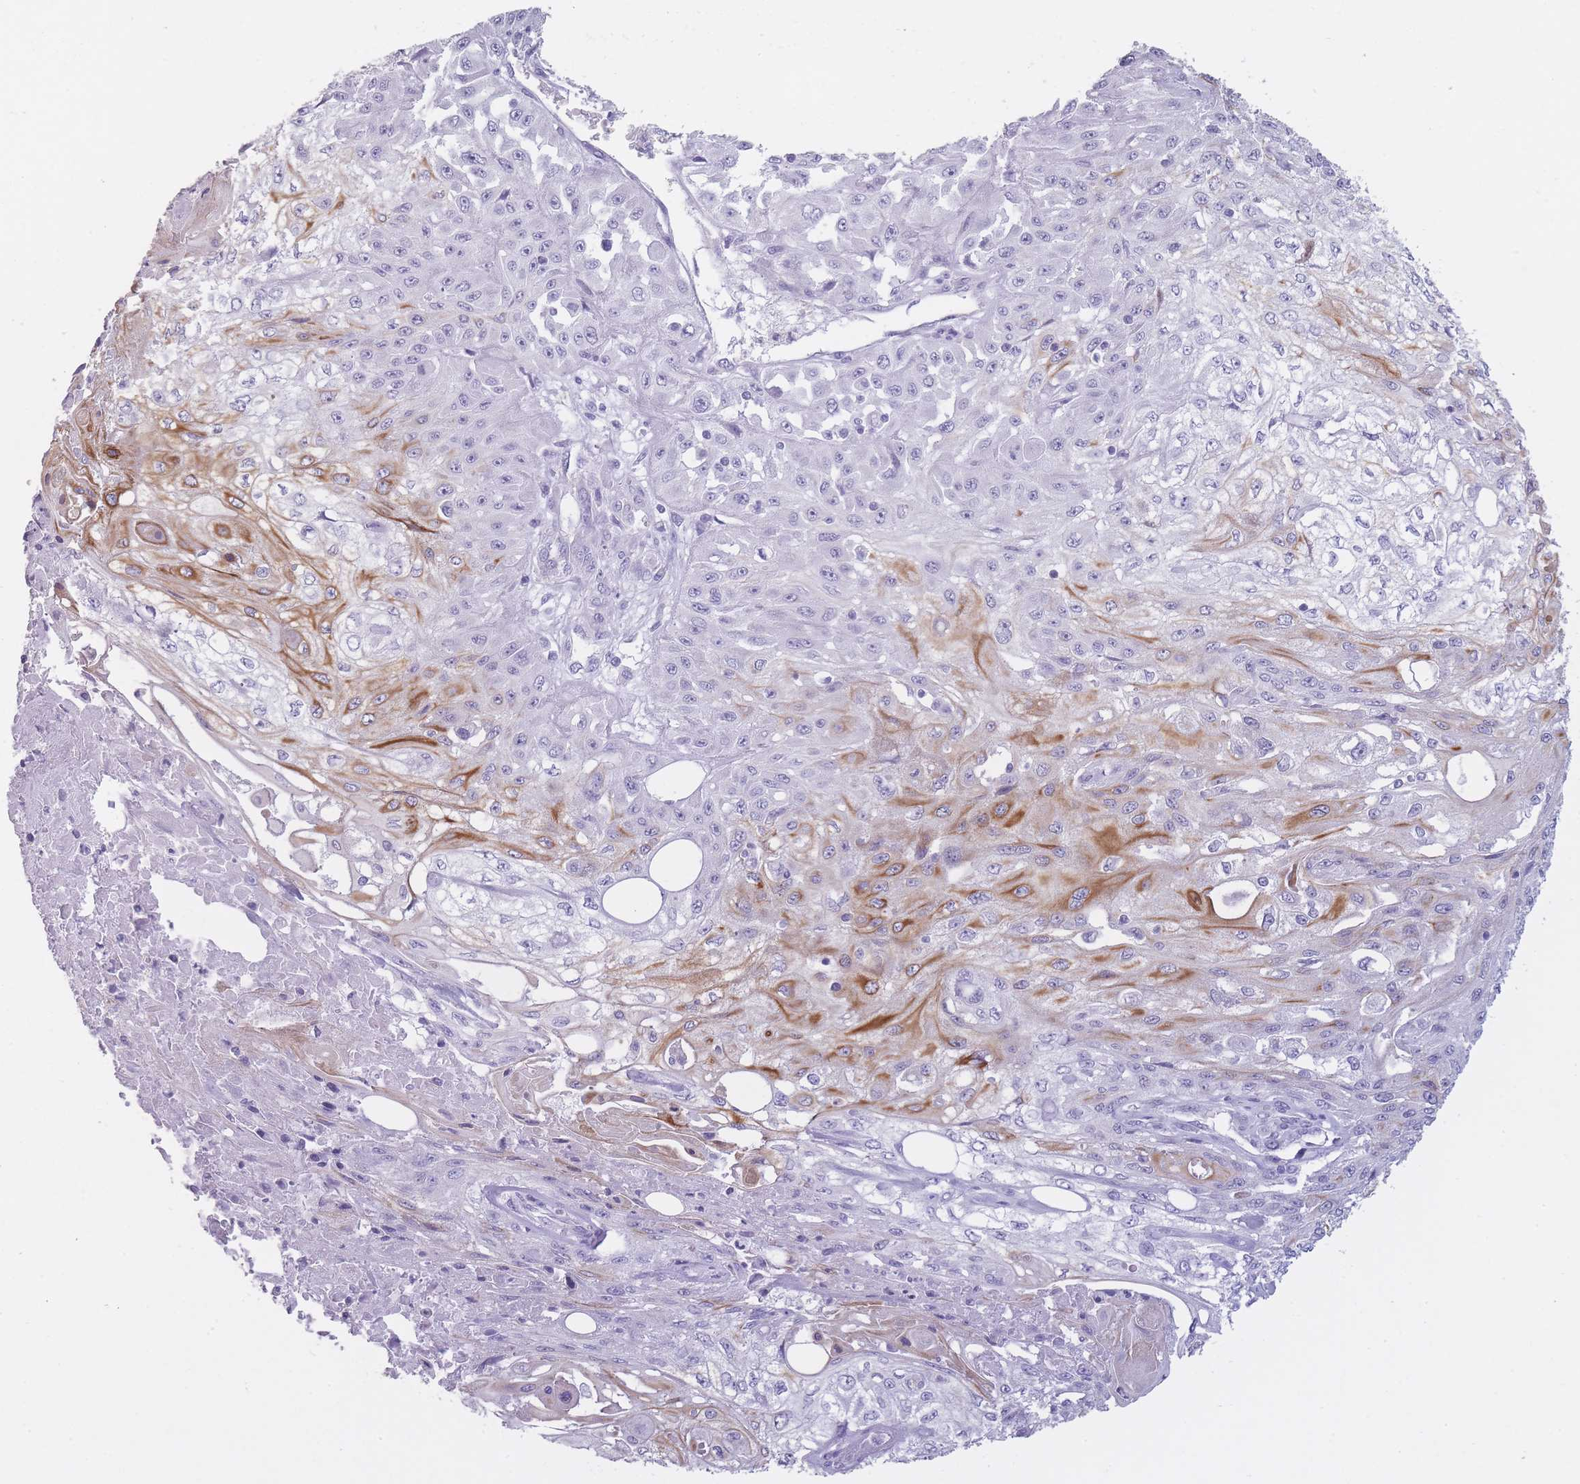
{"staining": {"intensity": "moderate", "quantity": "<25%", "location": "cytoplasmic/membranous"}, "tissue": "skin cancer", "cell_type": "Tumor cells", "image_type": "cancer", "snomed": [{"axis": "morphology", "description": "Squamous cell carcinoma, NOS"}, {"axis": "morphology", "description": "Squamous cell carcinoma, metastatic, NOS"}, {"axis": "topography", "description": "Skin"}, {"axis": "topography", "description": "Lymph node"}], "caption": "Skin cancer (squamous cell carcinoma) stained for a protein exhibits moderate cytoplasmic/membranous positivity in tumor cells. (DAB IHC with brightfield microscopy, high magnification).", "gene": "DCANP1", "patient": {"sex": "male", "age": 75}}